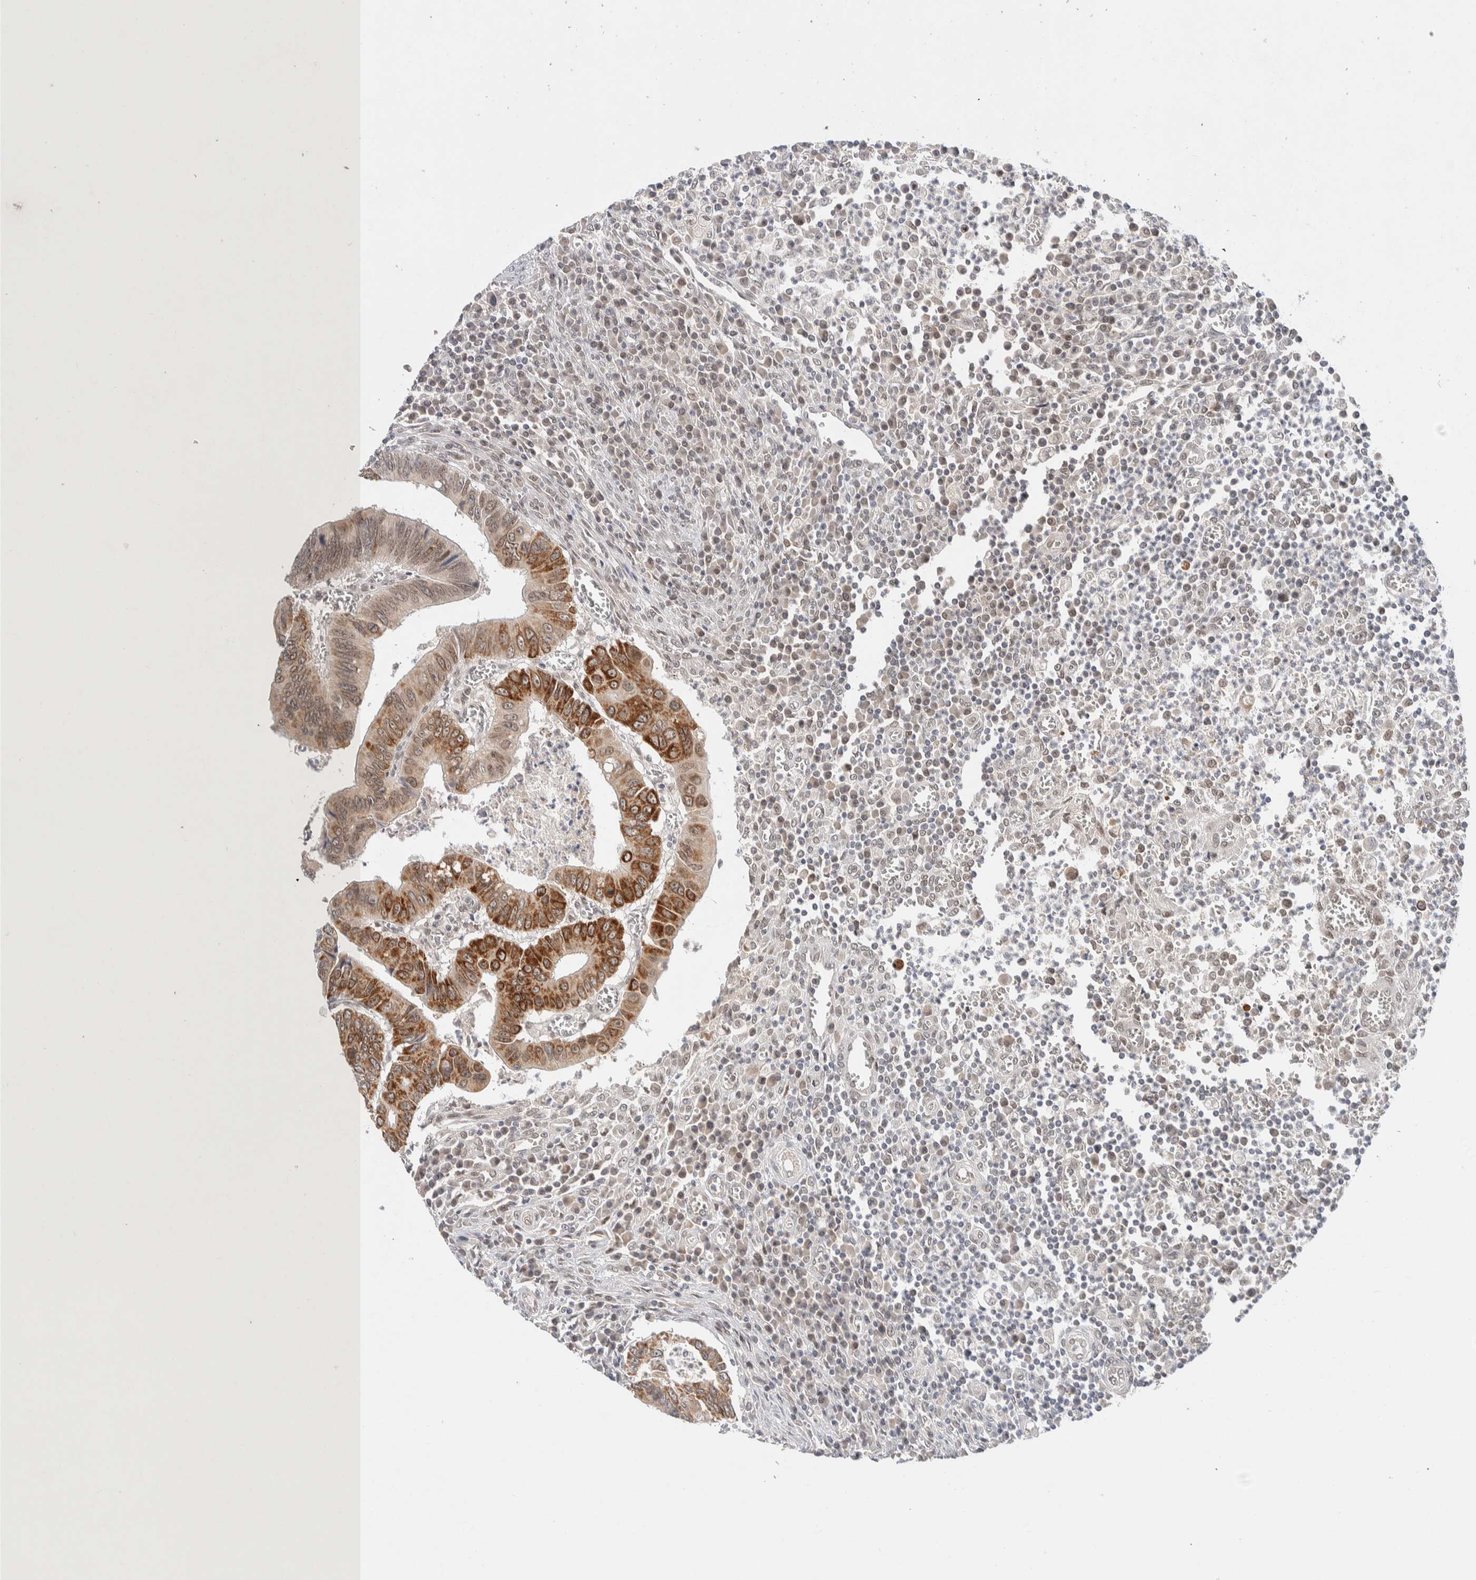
{"staining": {"intensity": "moderate", "quantity": ">75%", "location": "cytoplasmic/membranous"}, "tissue": "colorectal cancer", "cell_type": "Tumor cells", "image_type": "cancer", "snomed": [{"axis": "morphology", "description": "Inflammation, NOS"}, {"axis": "morphology", "description": "Adenocarcinoma, NOS"}, {"axis": "topography", "description": "Colon"}], "caption": "Protein expression analysis of human colorectal cancer (adenocarcinoma) reveals moderate cytoplasmic/membranous expression in about >75% of tumor cells.", "gene": "CRAT", "patient": {"sex": "male", "age": 72}}